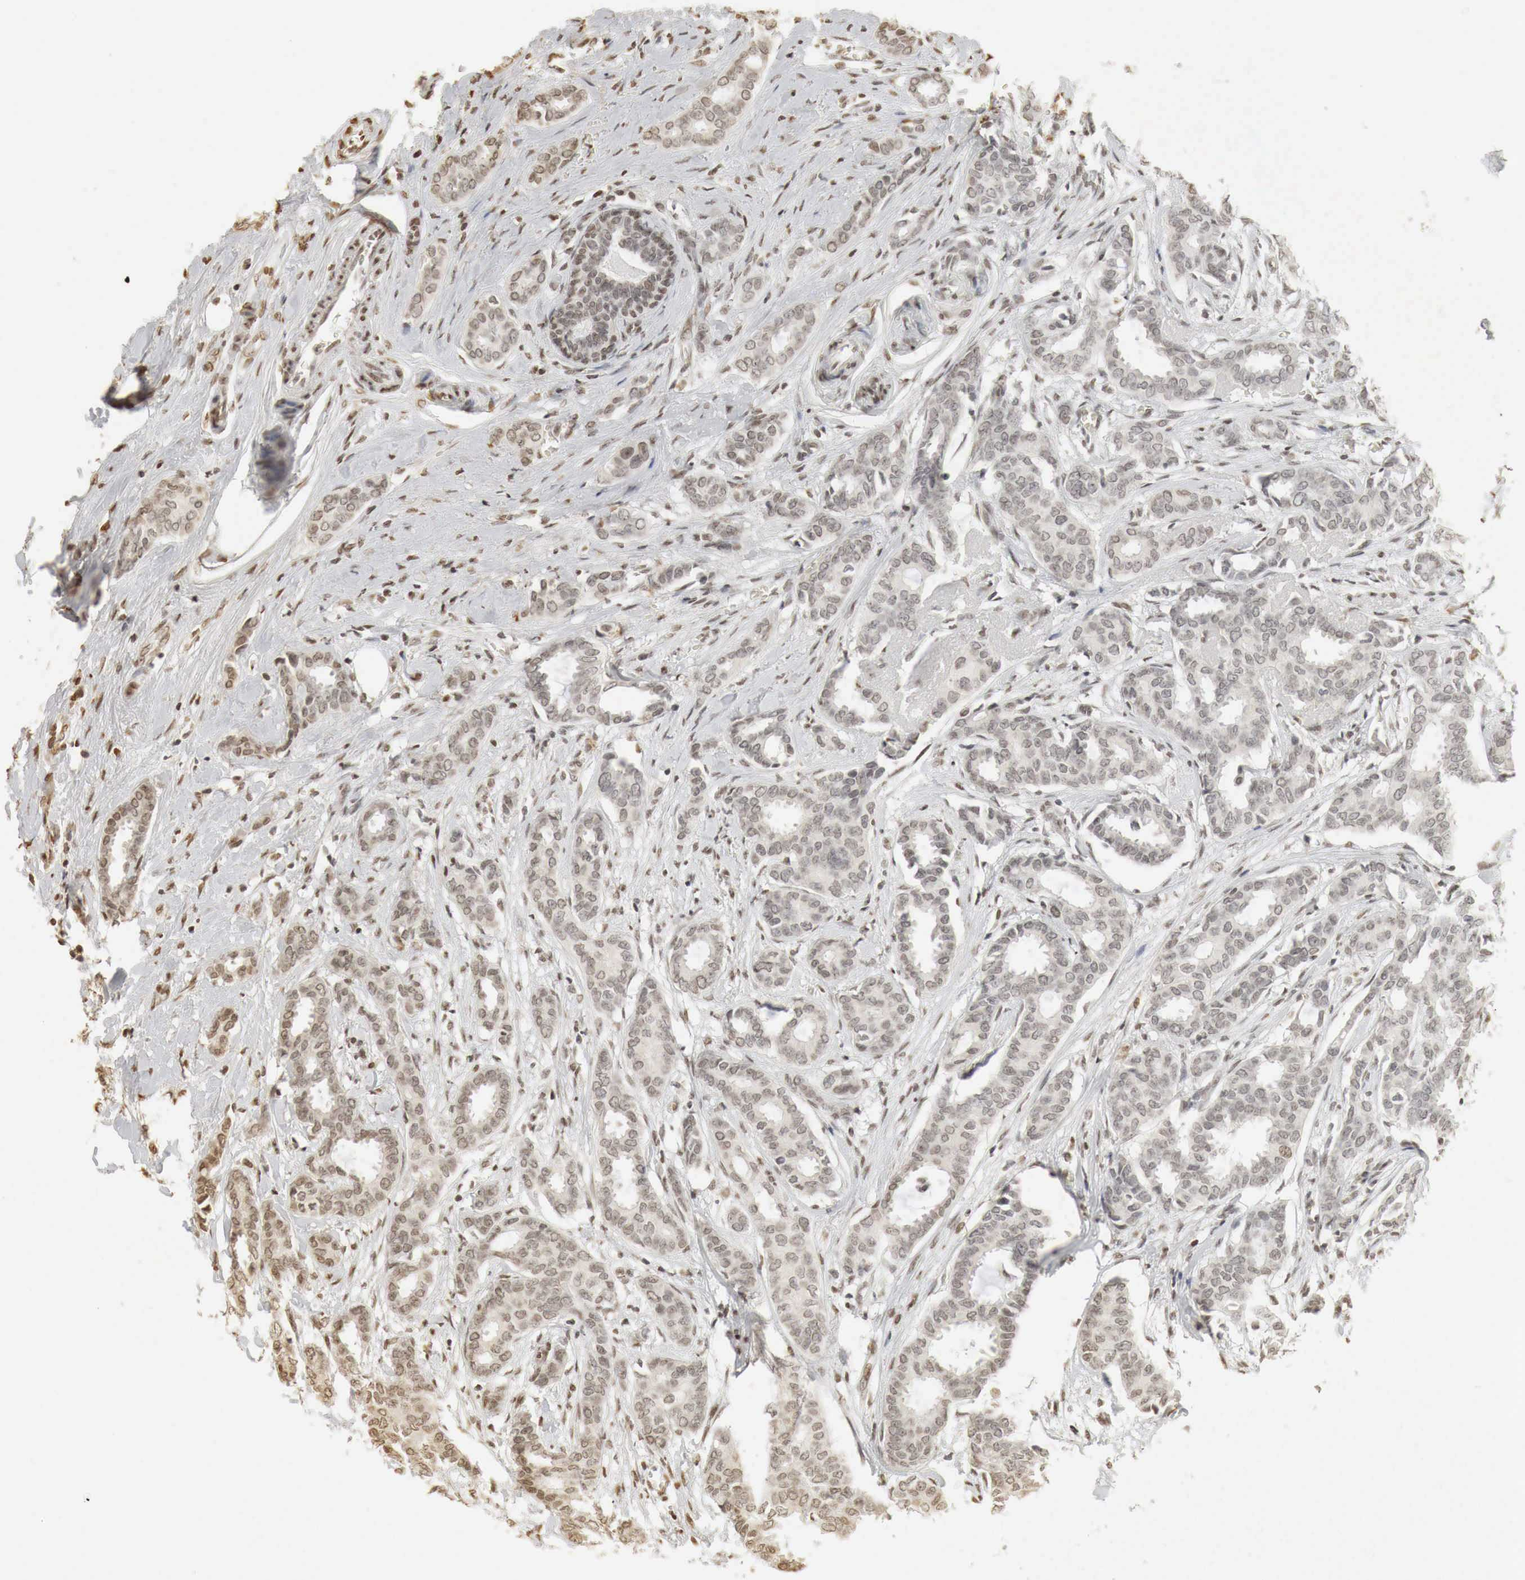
{"staining": {"intensity": "weak", "quantity": ">75%", "location": "cytoplasmic/membranous,nuclear"}, "tissue": "breast cancer", "cell_type": "Tumor cells", "image_type": "cancer", "snomed": [{"axis": "morphology", "description": "Duct carcinoma"}, {"axis": "topography", "description": "Breast"}], "caption": "Immunohistochemistry (IHC) image of human infiltrating ductal carcinoma (breast) stained for a protein (brown), which reveals low levels of weak cytoplasmic/membranous and nuclear staining in about >75% of tumor cells.", "gene": "ERBB4", "patient": {"sex": "female", "age": 50}}